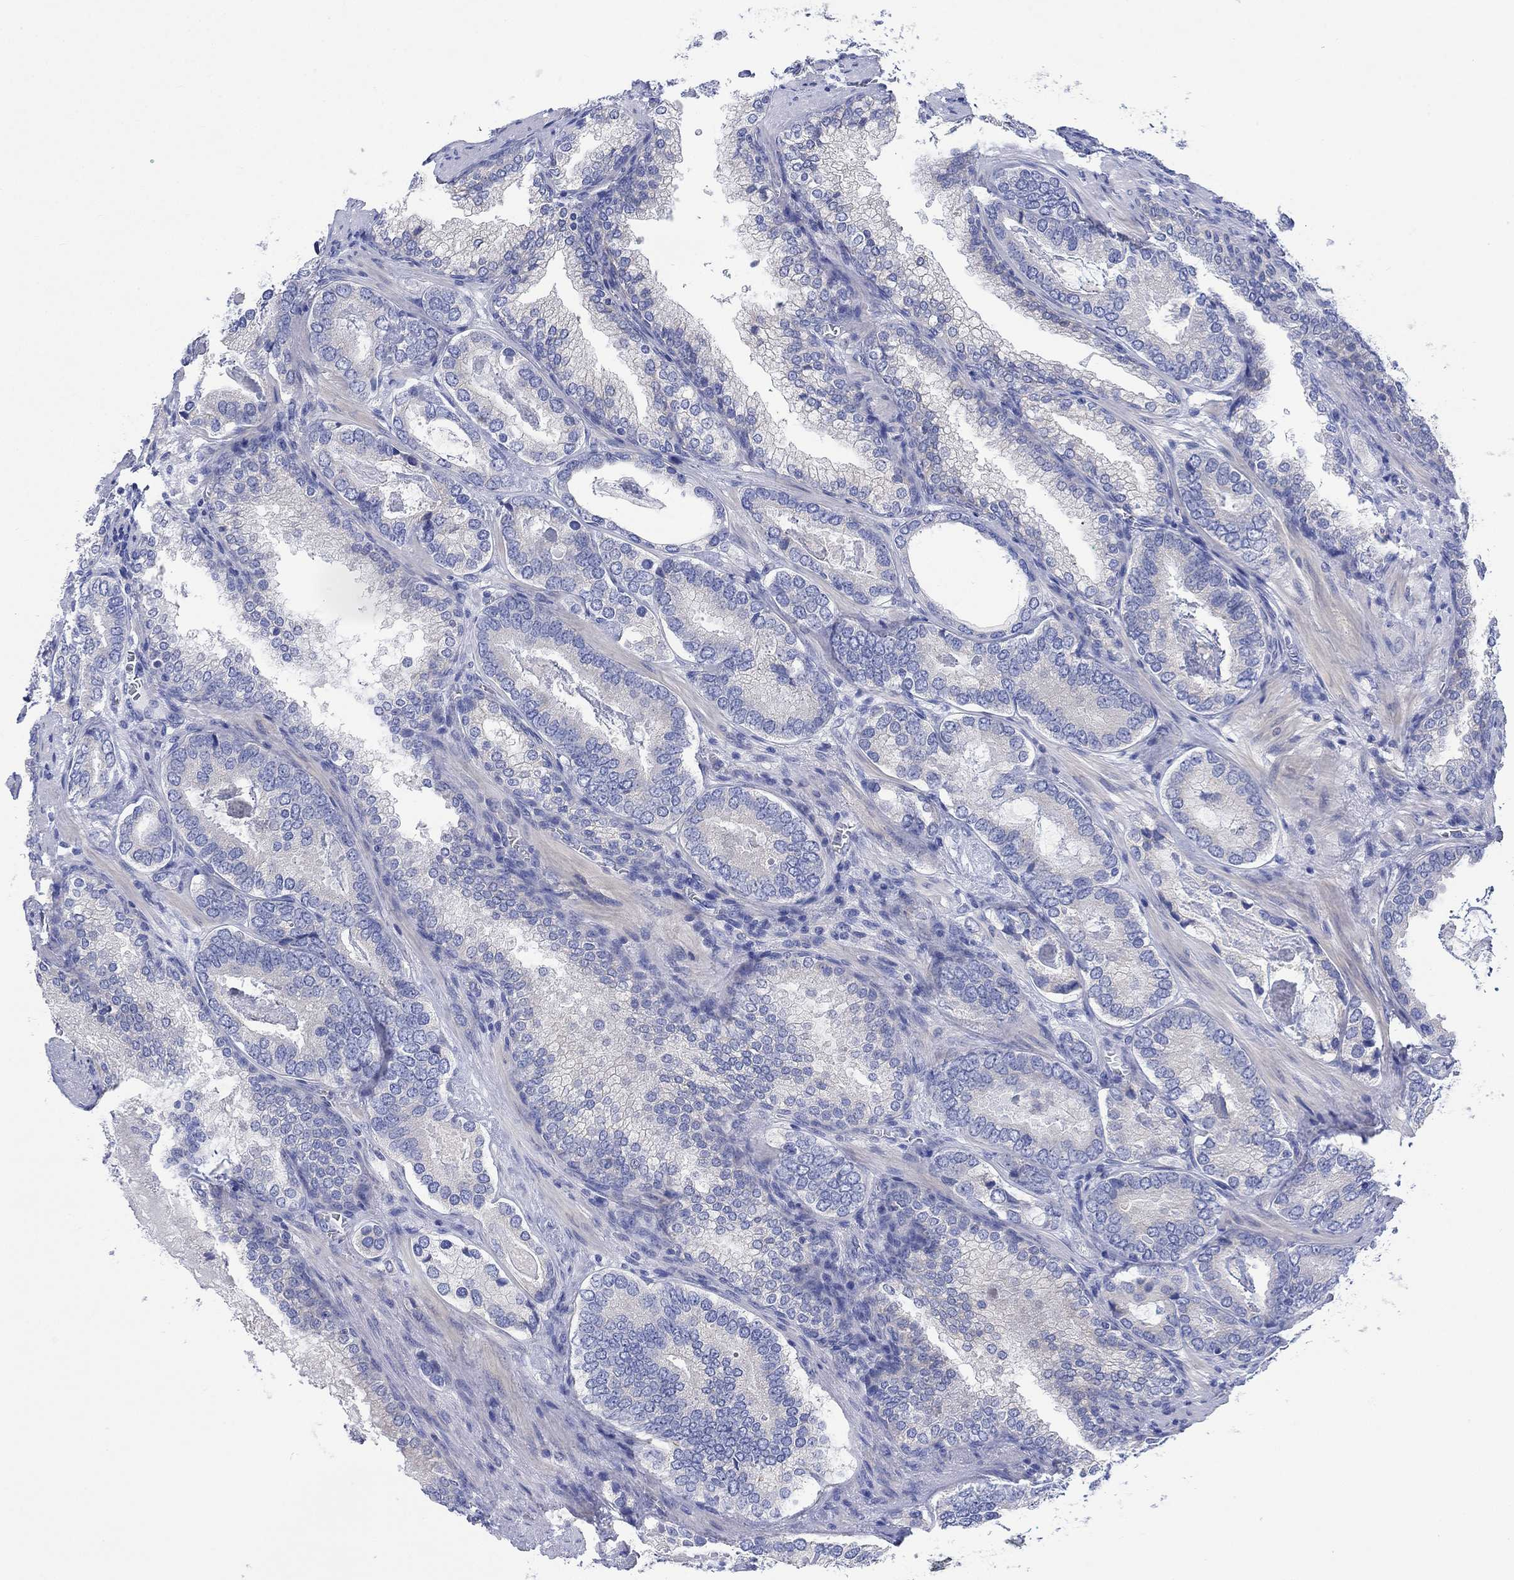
{"staining": {"intensity": "negative", "quantity": "none", "location": "none"}, "tissue": "prostate cancer", "cell_type": "Tumor cells", "image_type": "cancer", "snomed": [{"axis": "morphology", "description": "Adenocarcinoma, Low grade"}, {"axis": "topography", "description": "Prostate"}], "caption": "Tumor cells show no significant protein staining in prostate low-grade adenocarcinoma.", "gene": "REEP6", "patient": {"sex": "male", "age": 60}}